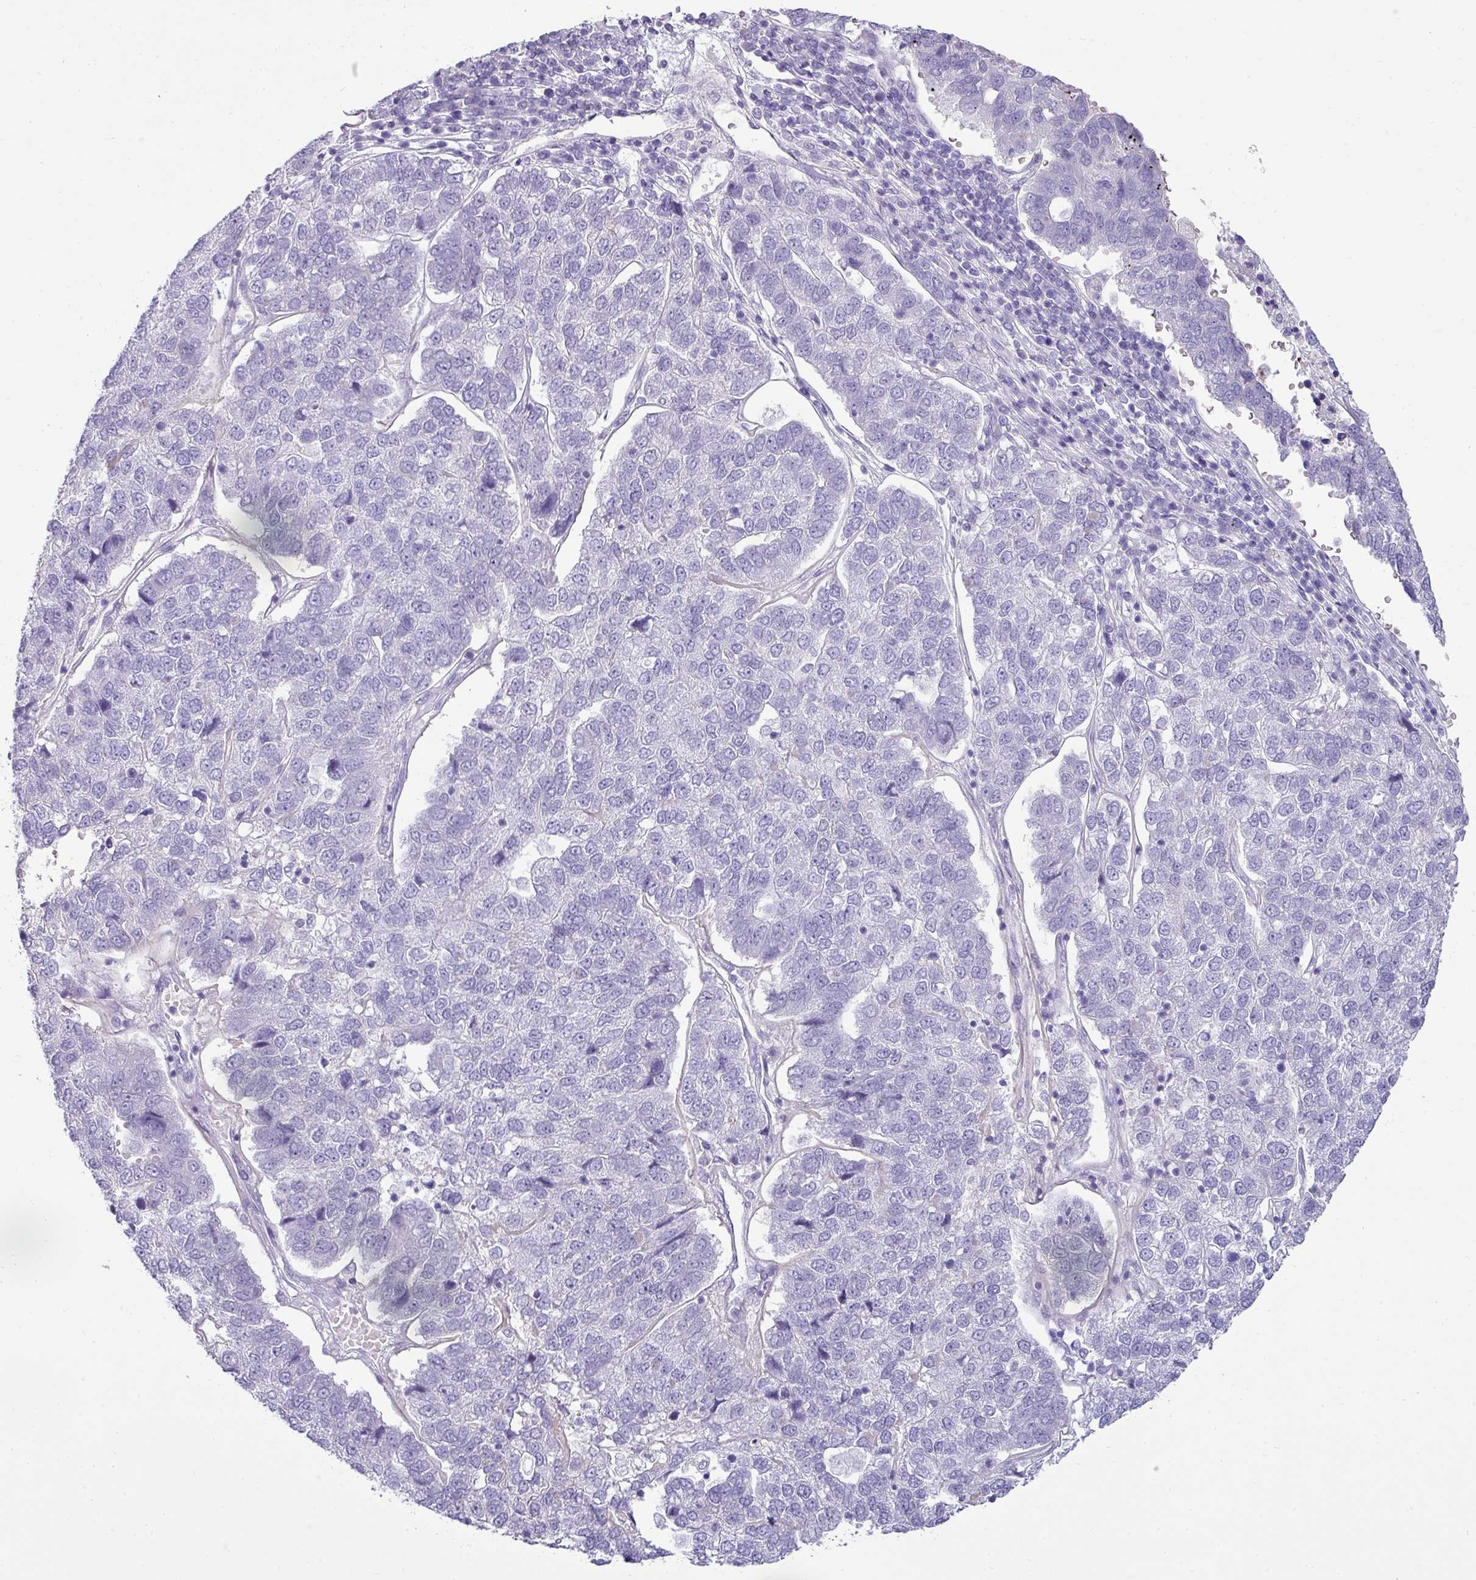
{"staining": {"intensity": "negative", "quantity": "none", "location": "none"}, "tissue": "pancreatic cancer", "cell_type": "Tumor cells", "image_type": "cancer", "snomed": [{"axis": "morphology", "description": "Adenocarcinoma, NOS"}, {"axis": "topography", "description": "Pancreas"}], "caption": "Immunohistochemical staining of adenocarcinoma (pancreatic) exhibits no significant expression in tumor cells. The staining was performed using DAB (3,3'-diaminobenzidine) to visualize the protein expression in brown, while the nuclei were stained in blue with hematoxylin (Magnification: 20x).", "gene": "VCX2", "patient": {"sex": "female", "age": 61}}